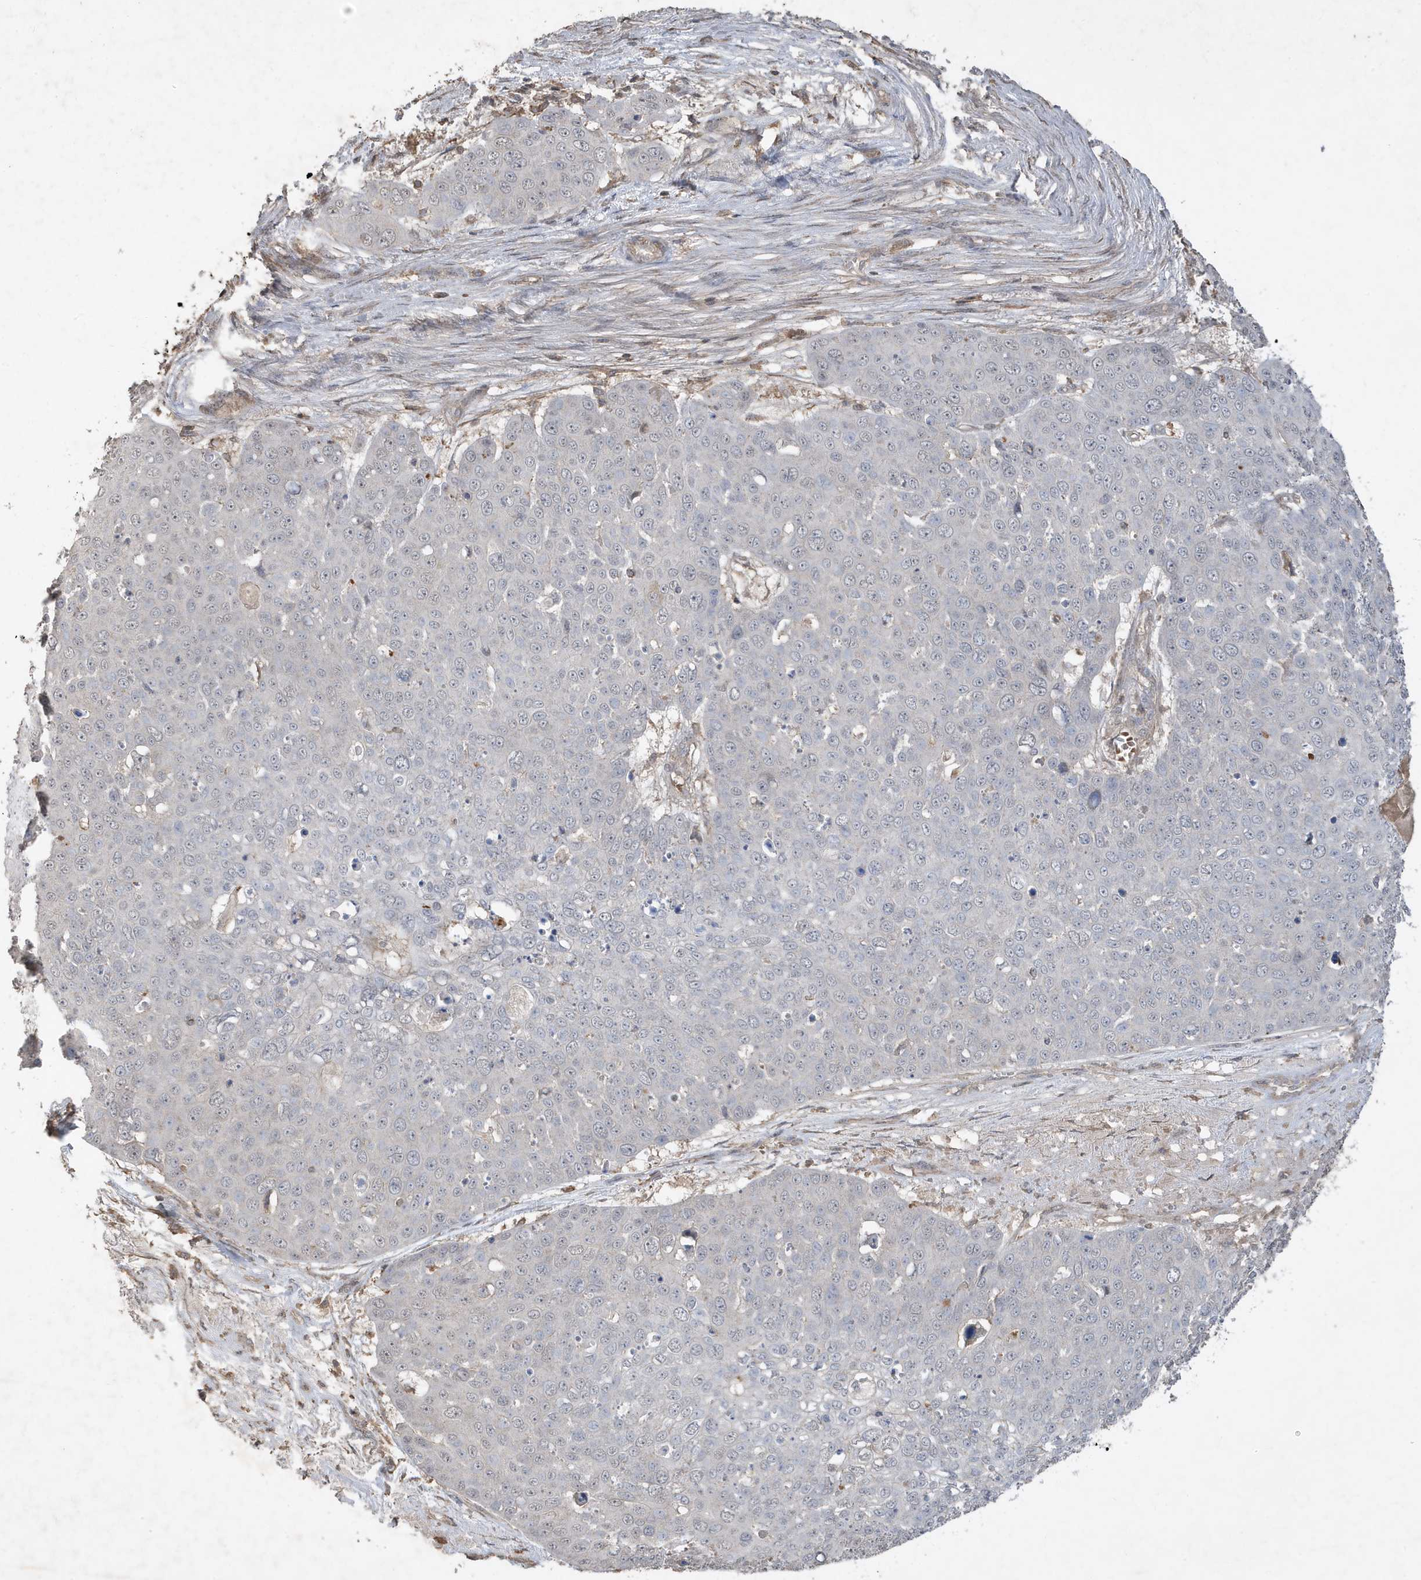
{"staining": {"intensity": "negative", "quantity": "none", "location": "none"}, "tissue": "skin cancer", "cell_type": "Tumor cells", "image_type": "cancer", "snomed": [{"axis": "morphology", "description": "Squamous cell carcinoma, NOS"}, {"axis": "topography", "description": "Skin"}], "caption": "Tumor cells are negative for protein expression in human squamous cell carcinoma (skin). (DAB IHC with hematoxylin counter stain).", "gene": "PRRT3", "patient": {"sex": "male", "age": 71}}